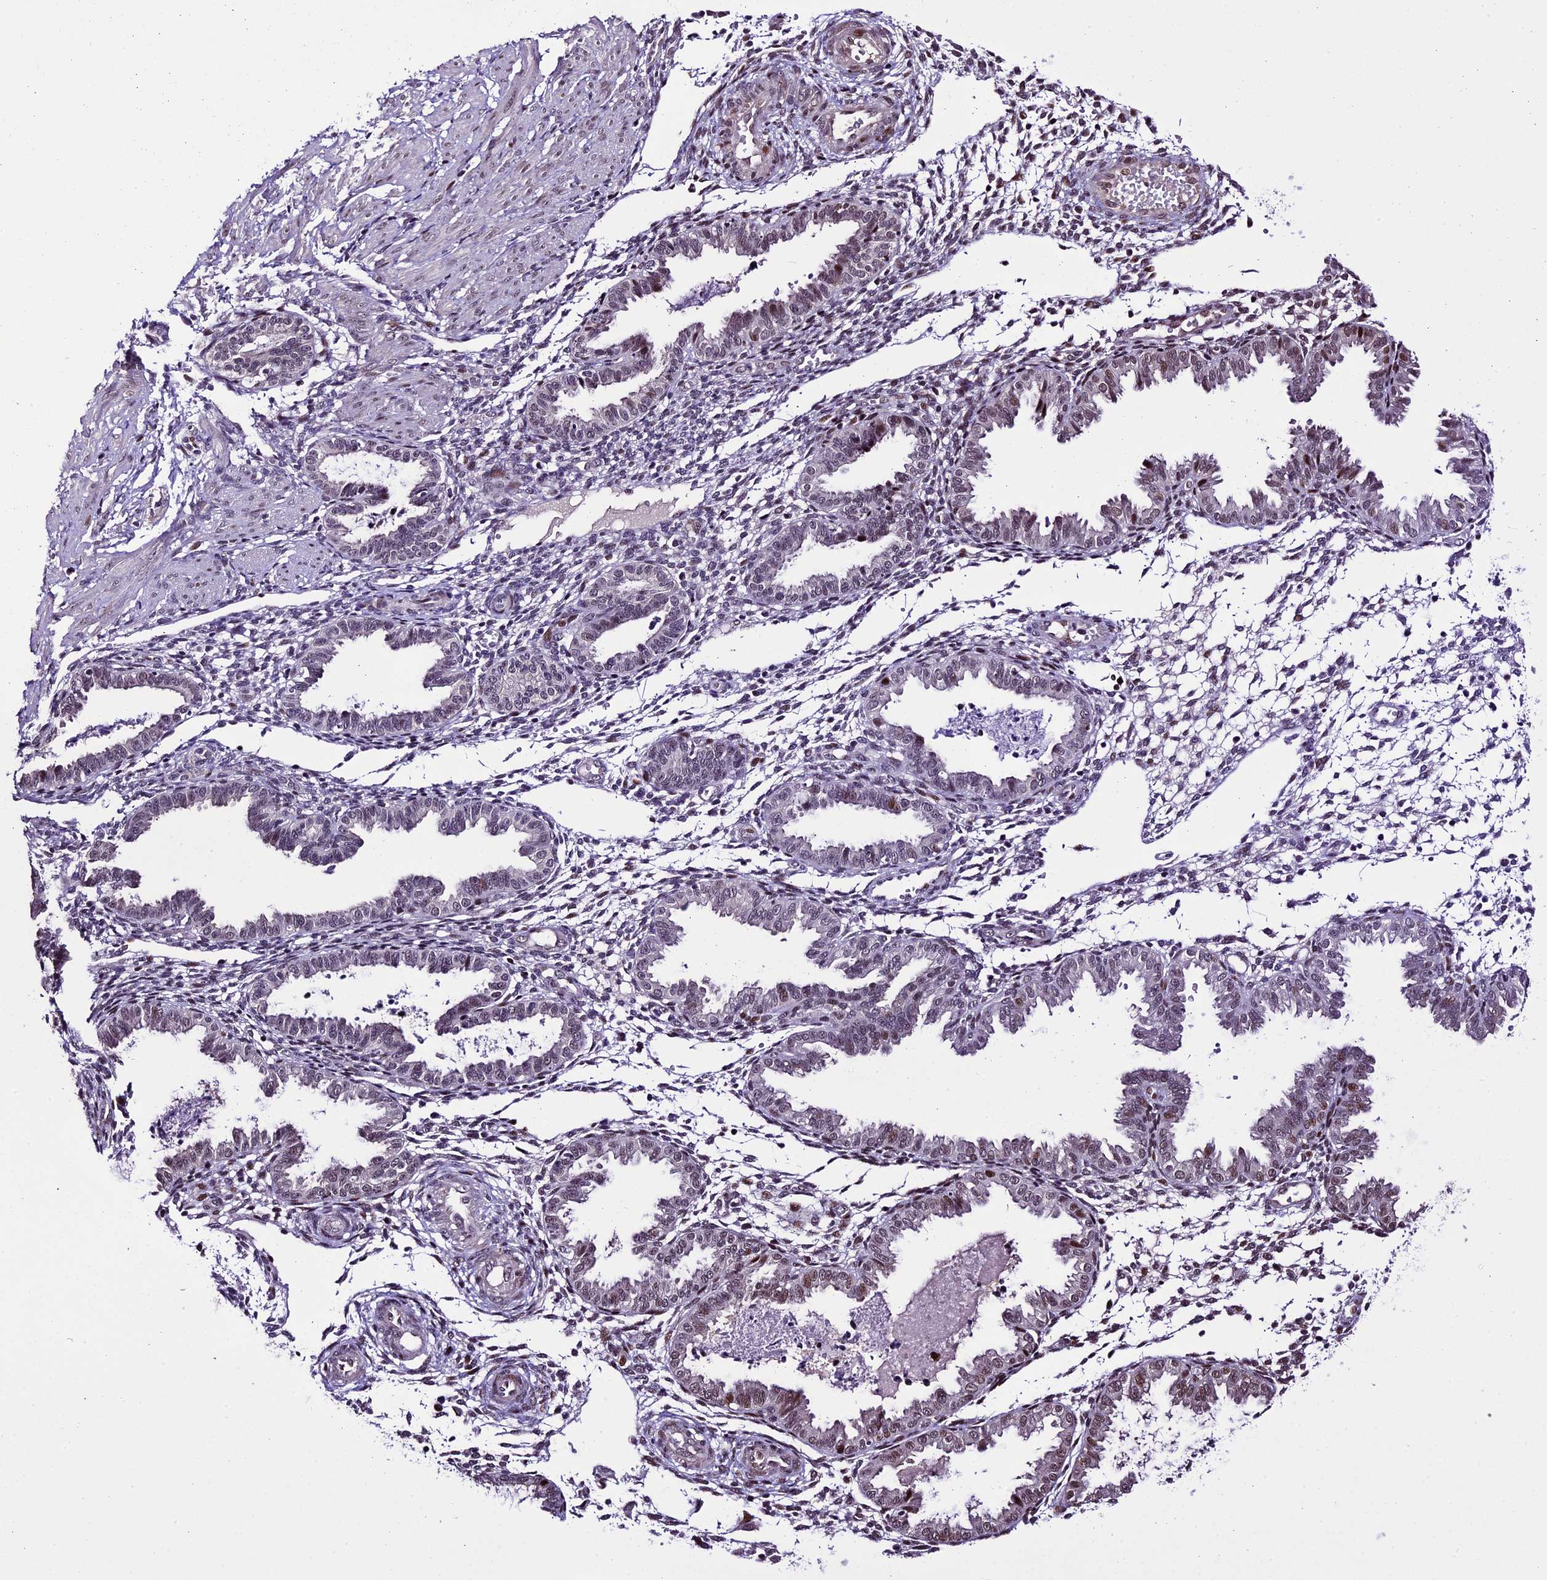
{"staining": {"intensity": "moderate", "quantity": "25%-75%", "location": "nuclear"}, "tissue": "endometrium", "cell_type": "Cells in endometrial stroma", "image_type": "normal", "snomed": [{"axis": "morphology", "description": "Normal tissue, NOS"}, {"axis": "topography", "description": "Endometrium"}], "caption": "Immunohistochemical staining of normal endometrium demonstrates medium levels of moderate nuclear expression in about 25%-75% of cells in endometrial stroma.", "gene": "TCP11L2", "patient": {"sex": "female", "age": 33}}